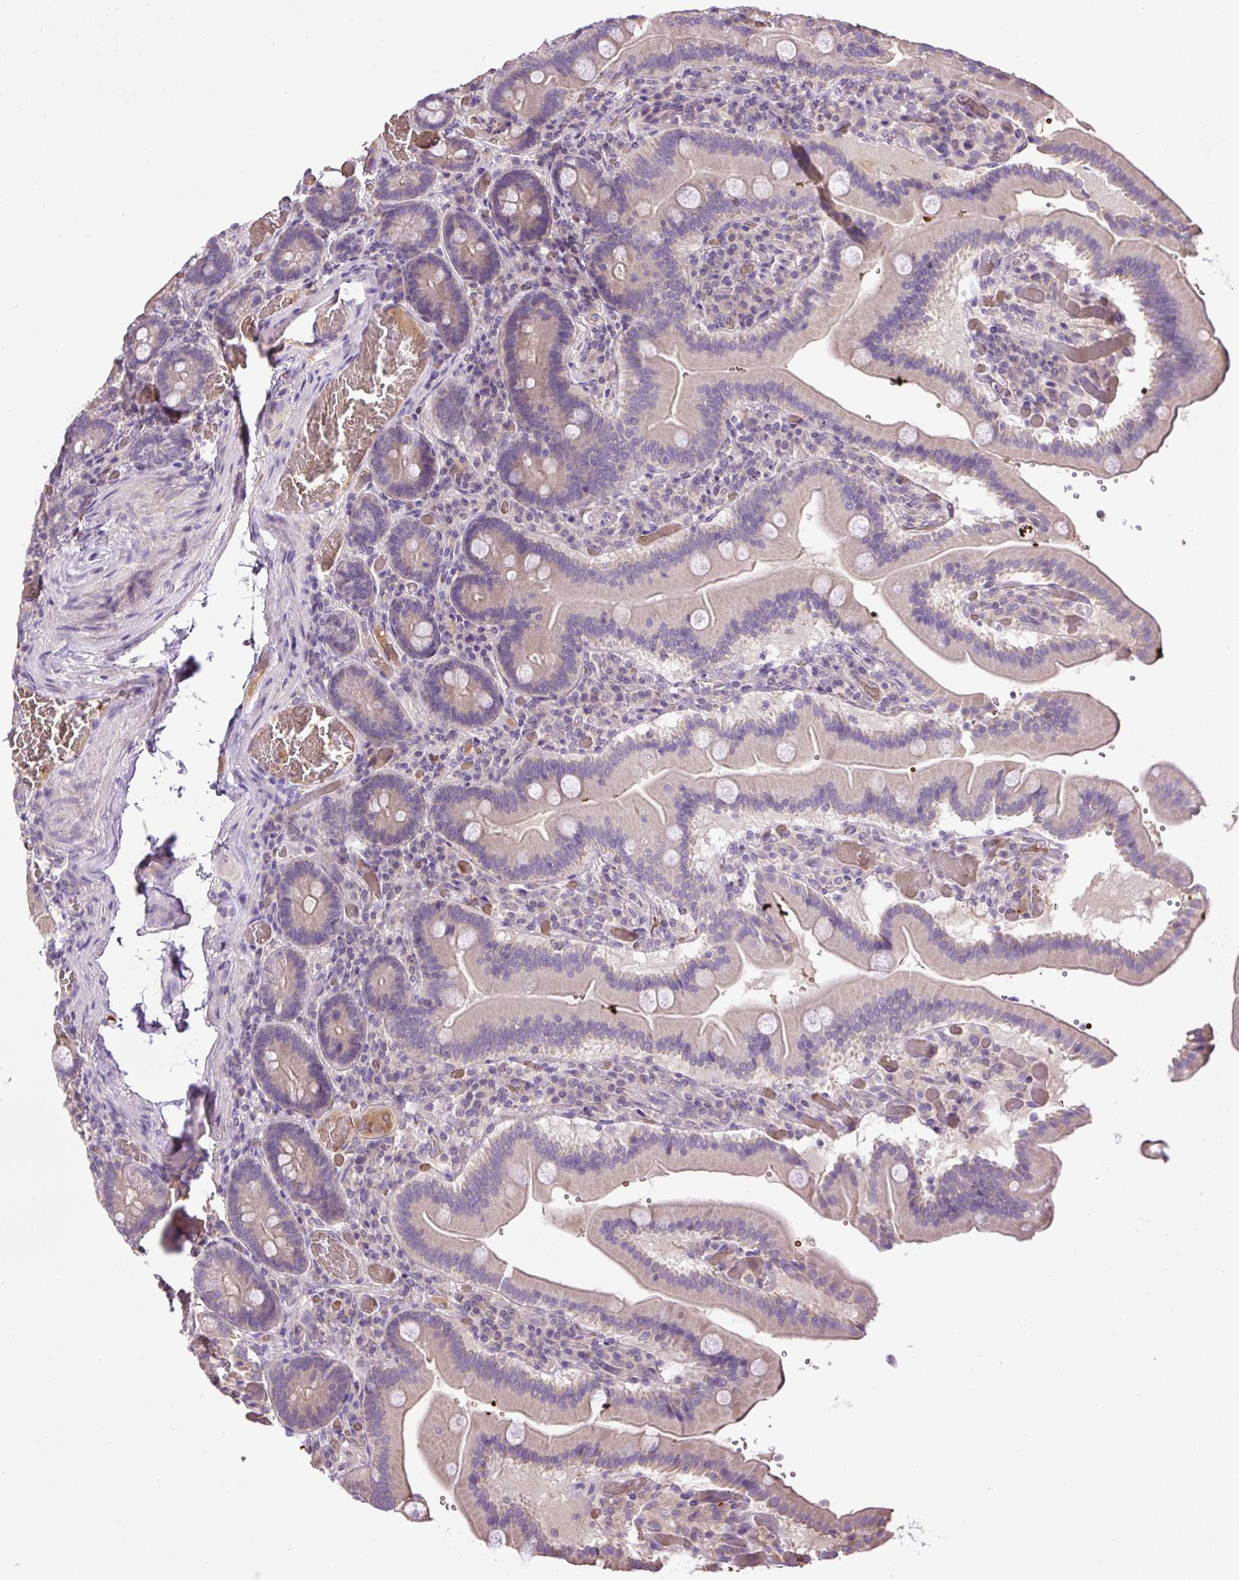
{"staining": {"intensity": "negative", "quantity": "none", "location": "none"}, "tissue": "duodenum", "cell_type": "Glandular cells", "image_type": "normal", "snomed": [{"axis": "morphology", "description": "Normal tissue, NOS"}, {"axis": "topography", "description": "Duodenum"}], "caption": "Immunohistochemistry of benign duodenum demonstrates no positivity in glandular cells. (DAB (3,3'-diaminobenzidine) immunohistochemistry visualized using brightfield microscopy, high magnification).", "gene": "CXCL13", "patient": {"sex": "female", "age": 62}}